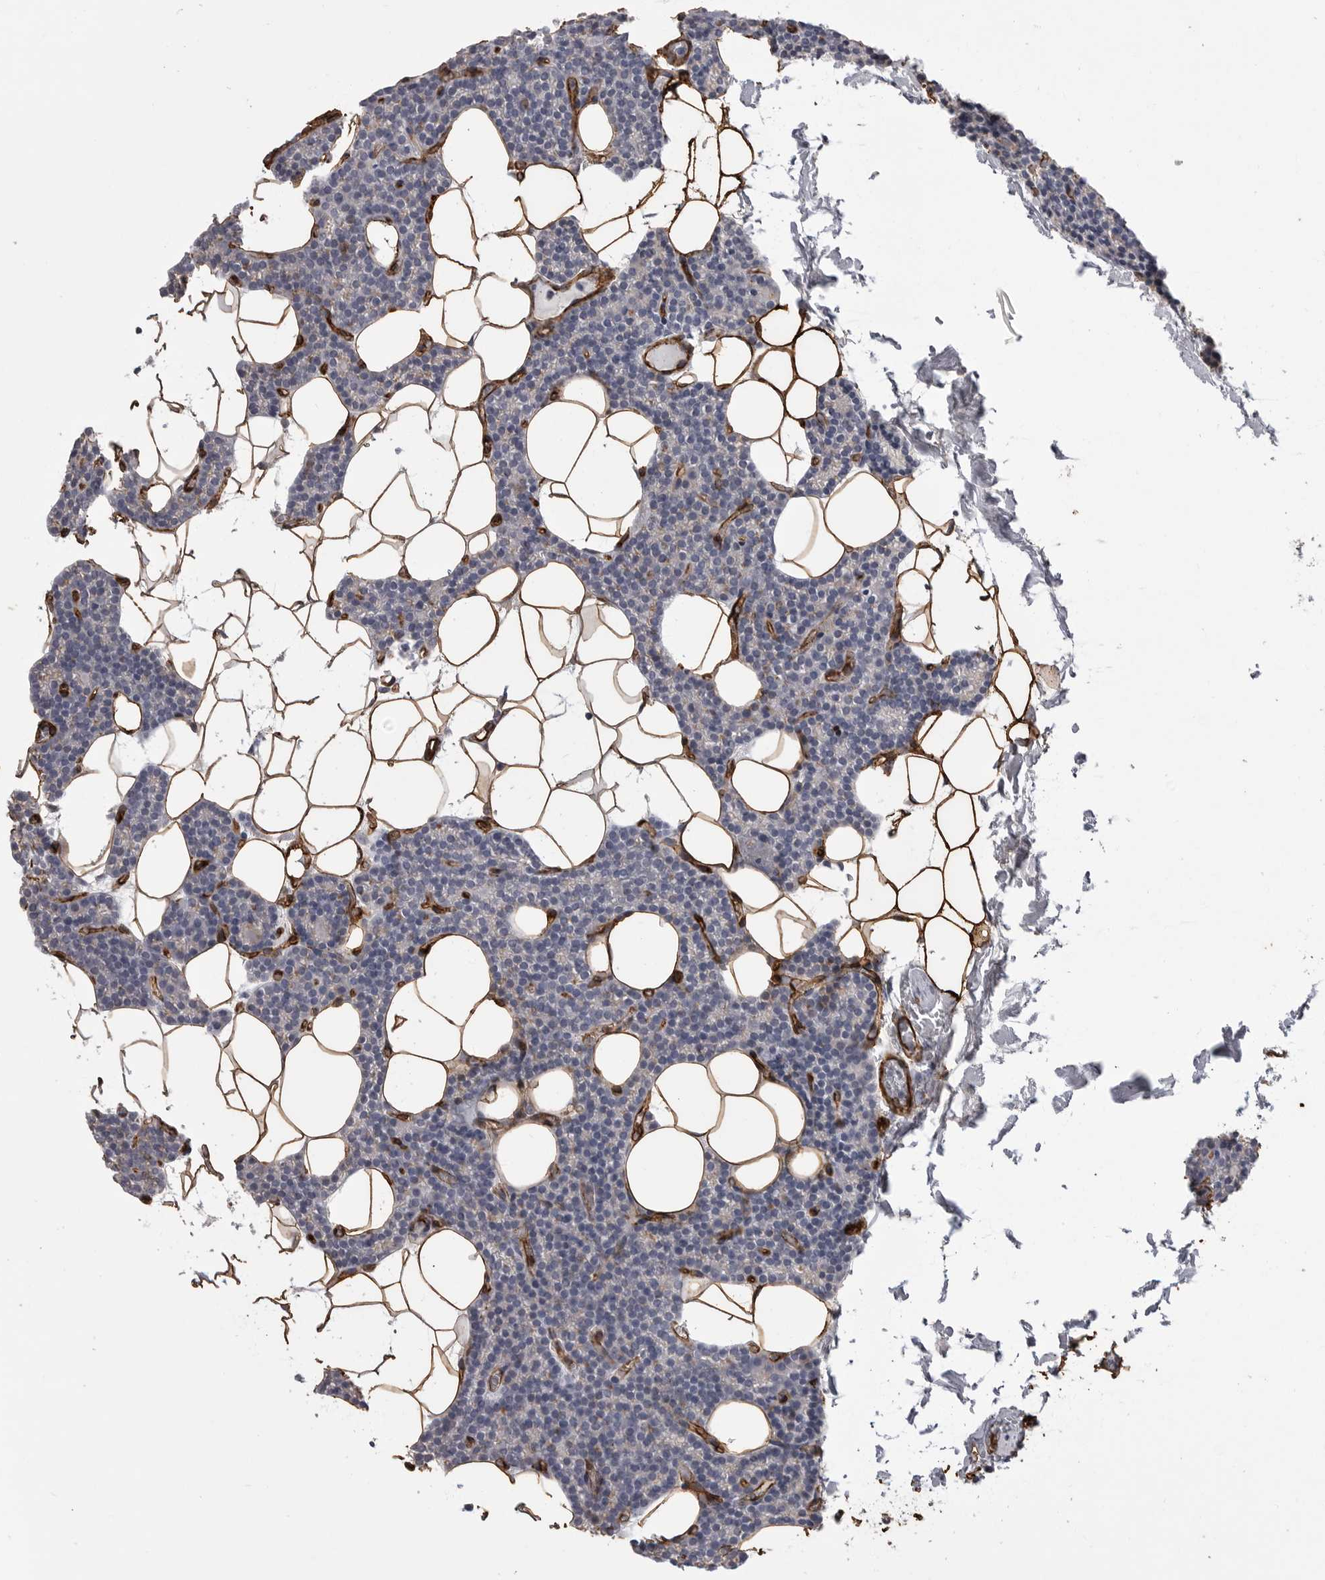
{"staining": {"intensity": "negative", "quantity": "none", "location": "none"}, "tissue": "parathyroid gland", "cell_type": "Glandular cells", "image_type": "normal", "snomed": [{"axis": "morphology", "description": "Normal tissue, NOS"}, {"axis": "topography", "description": "Parathyroid gland"}], "caption": "Human parathyroid gland stained for a protein using IHC reveals no staining in glandular cells.", "gene": "AOC3", "patient": {"sex": "male", "age": 42}}